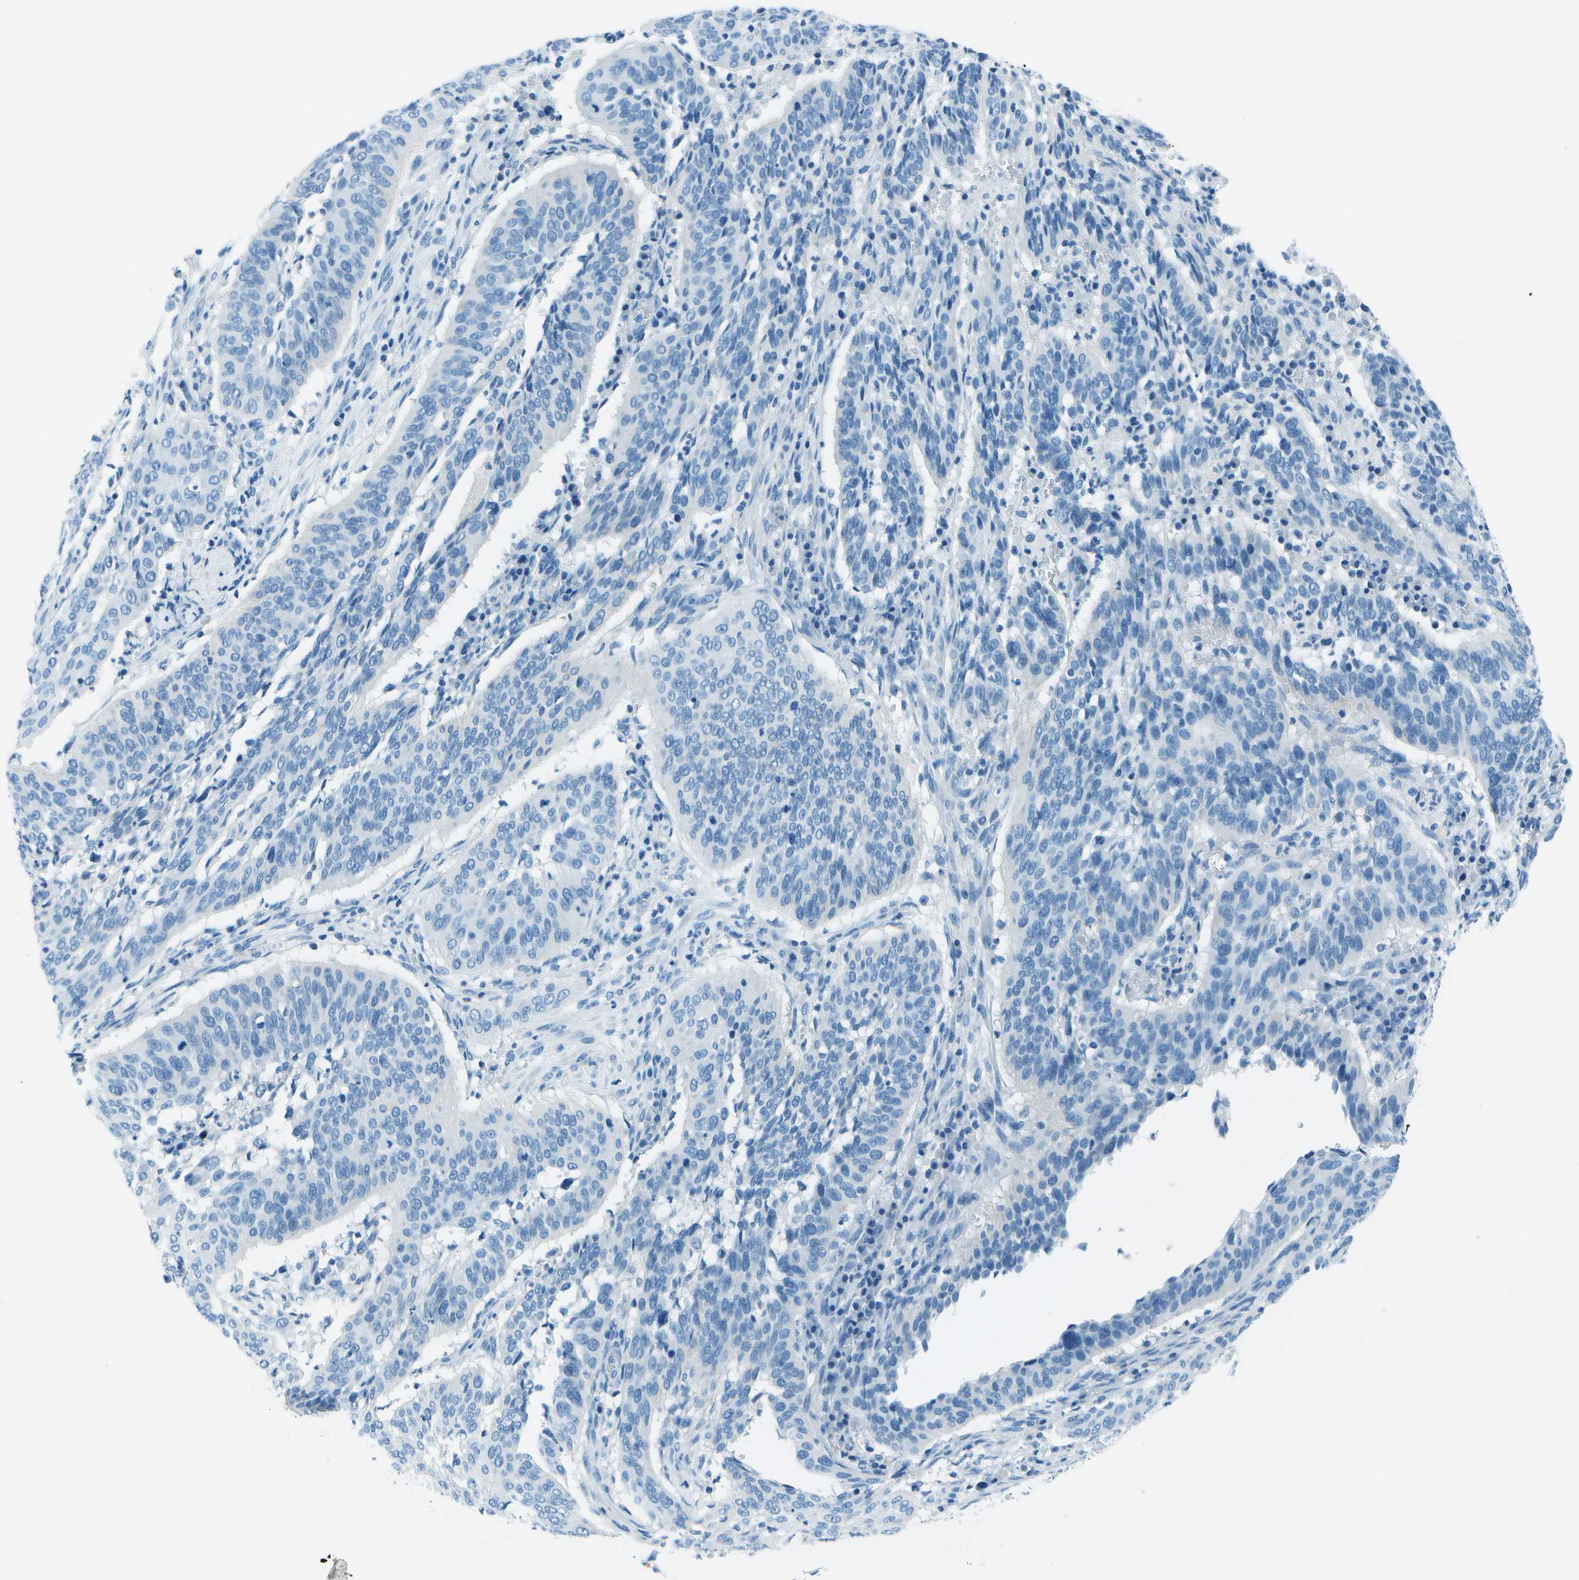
{"staining": {"intensity": "negative", "quantity": "none", "location": "none"}, "tissue": "cervical cancer", "cell_type": "Tumor cells", "image_type": "cancer", "snomed": [{"axis": "morphology", "description": "Normal tissue, NOS"}, {"axis": "morphology", "description": "Squamous cell carcinoma, NOS"}, {"axis": "topography", "description": "Cervix"}], "caption": "Squamous cell carcinoma (cervical) was stained to show a protein in brown. There is no significant expression in tumor cells.", "gene": "SLC16A10", "patient": {"sex": "female", "age": 39}}